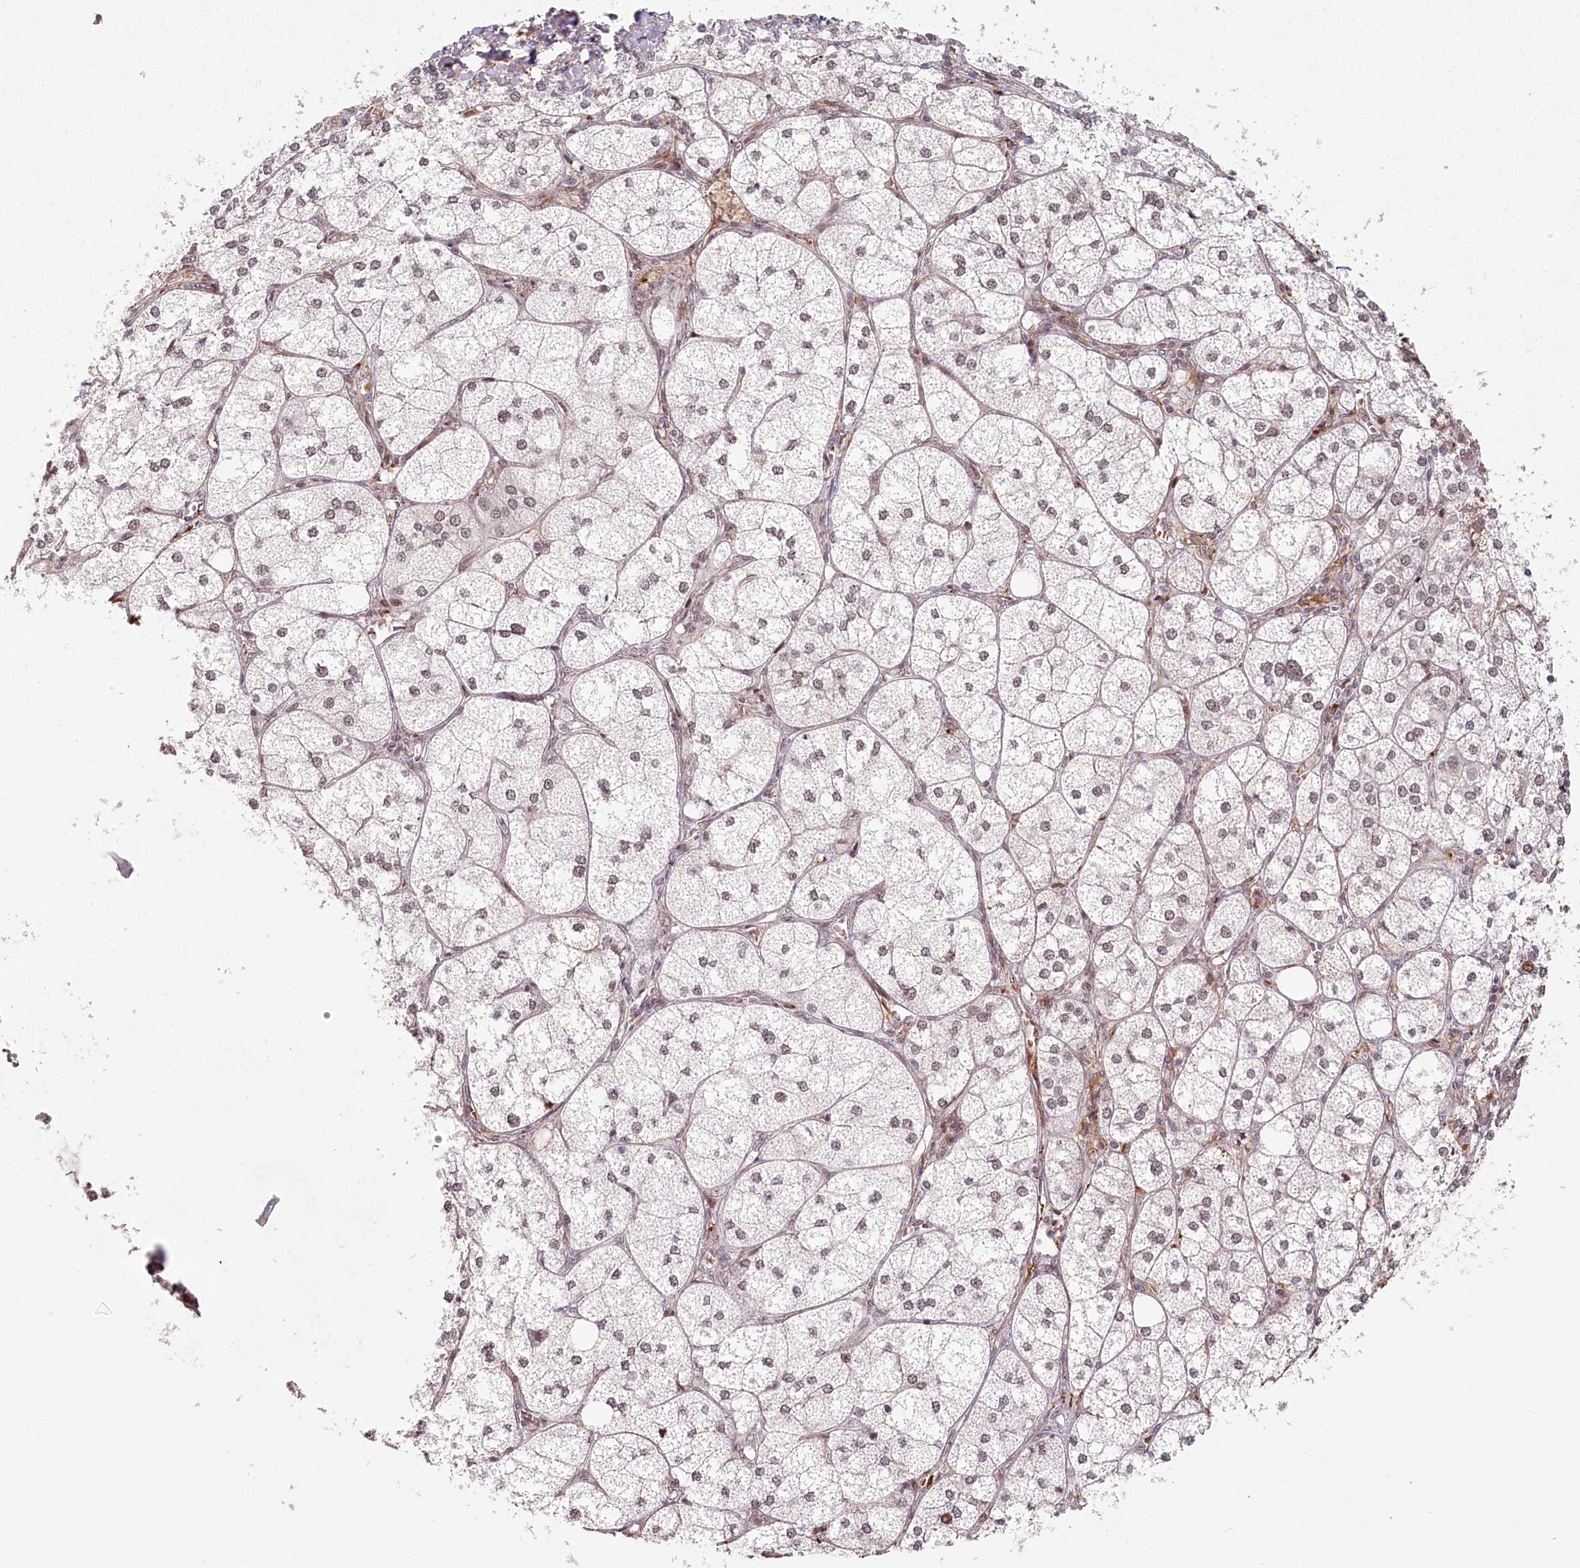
{"staining": {"intensity": "strong", "quantity": "25%-75%", "location": "cytoplasmic/membranous,nuclear"}, "tissue": "adrenal gland", "cell_type": "Glandular cells", "image_type": "normal", "snomed": [{"axis": "morphology", "description": "Normal tissue, NOS"}, {"axis": "topography", "description": "Adrenal gland"}], "caption": "Protein analysis of normal adrenal gland displays strong cytoplasmic/membranous,nuclear positivity in approximately 25%-75% of glandular cells.", "gene": "FAM204A", "patient": {"sex": "female", "age": 61}}